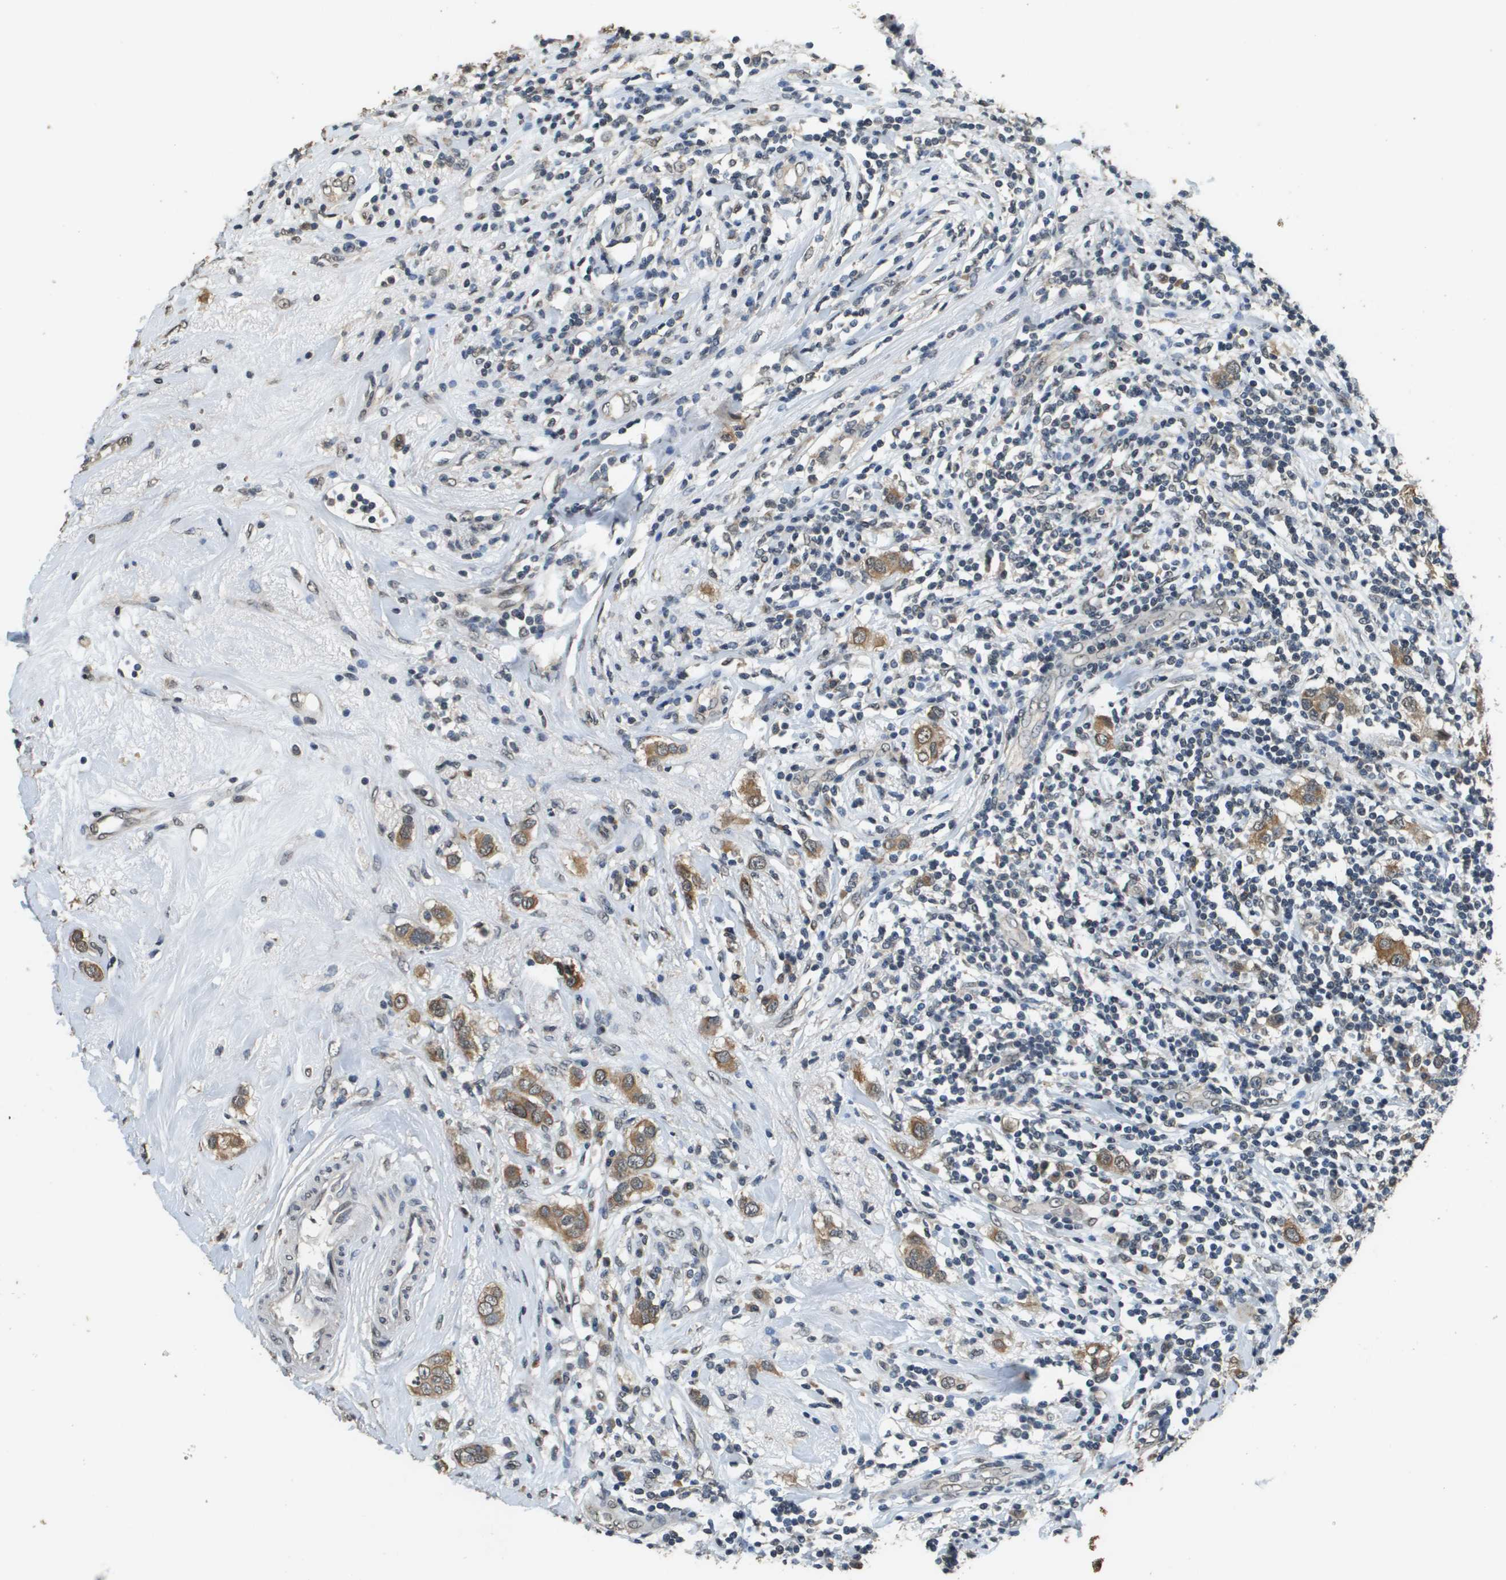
{"staining": {"intensity": "moderate", "quantity": ">75%", "location": "cytoplasmic/membranous"}, "tissue": "breast cancer", "cell_type": "Tumor cells", "image_type": "cancer", "snomed": [{"axis": "morphology", "description": "Duct carcinoma"}, {"axis": "topography", "description": "Breast"}], "caption": "High-magnification brightfield microscopy of breast intraductal carcinoma stained with DAB (brown) and counterstained with hematoxylin (blue). tumor cells exhibit moderate cytoplasmic/membranous expression is present in approximately>75% of cells.", "gene": "FANCC", "patient": {"sex": "female", "age": 50}}